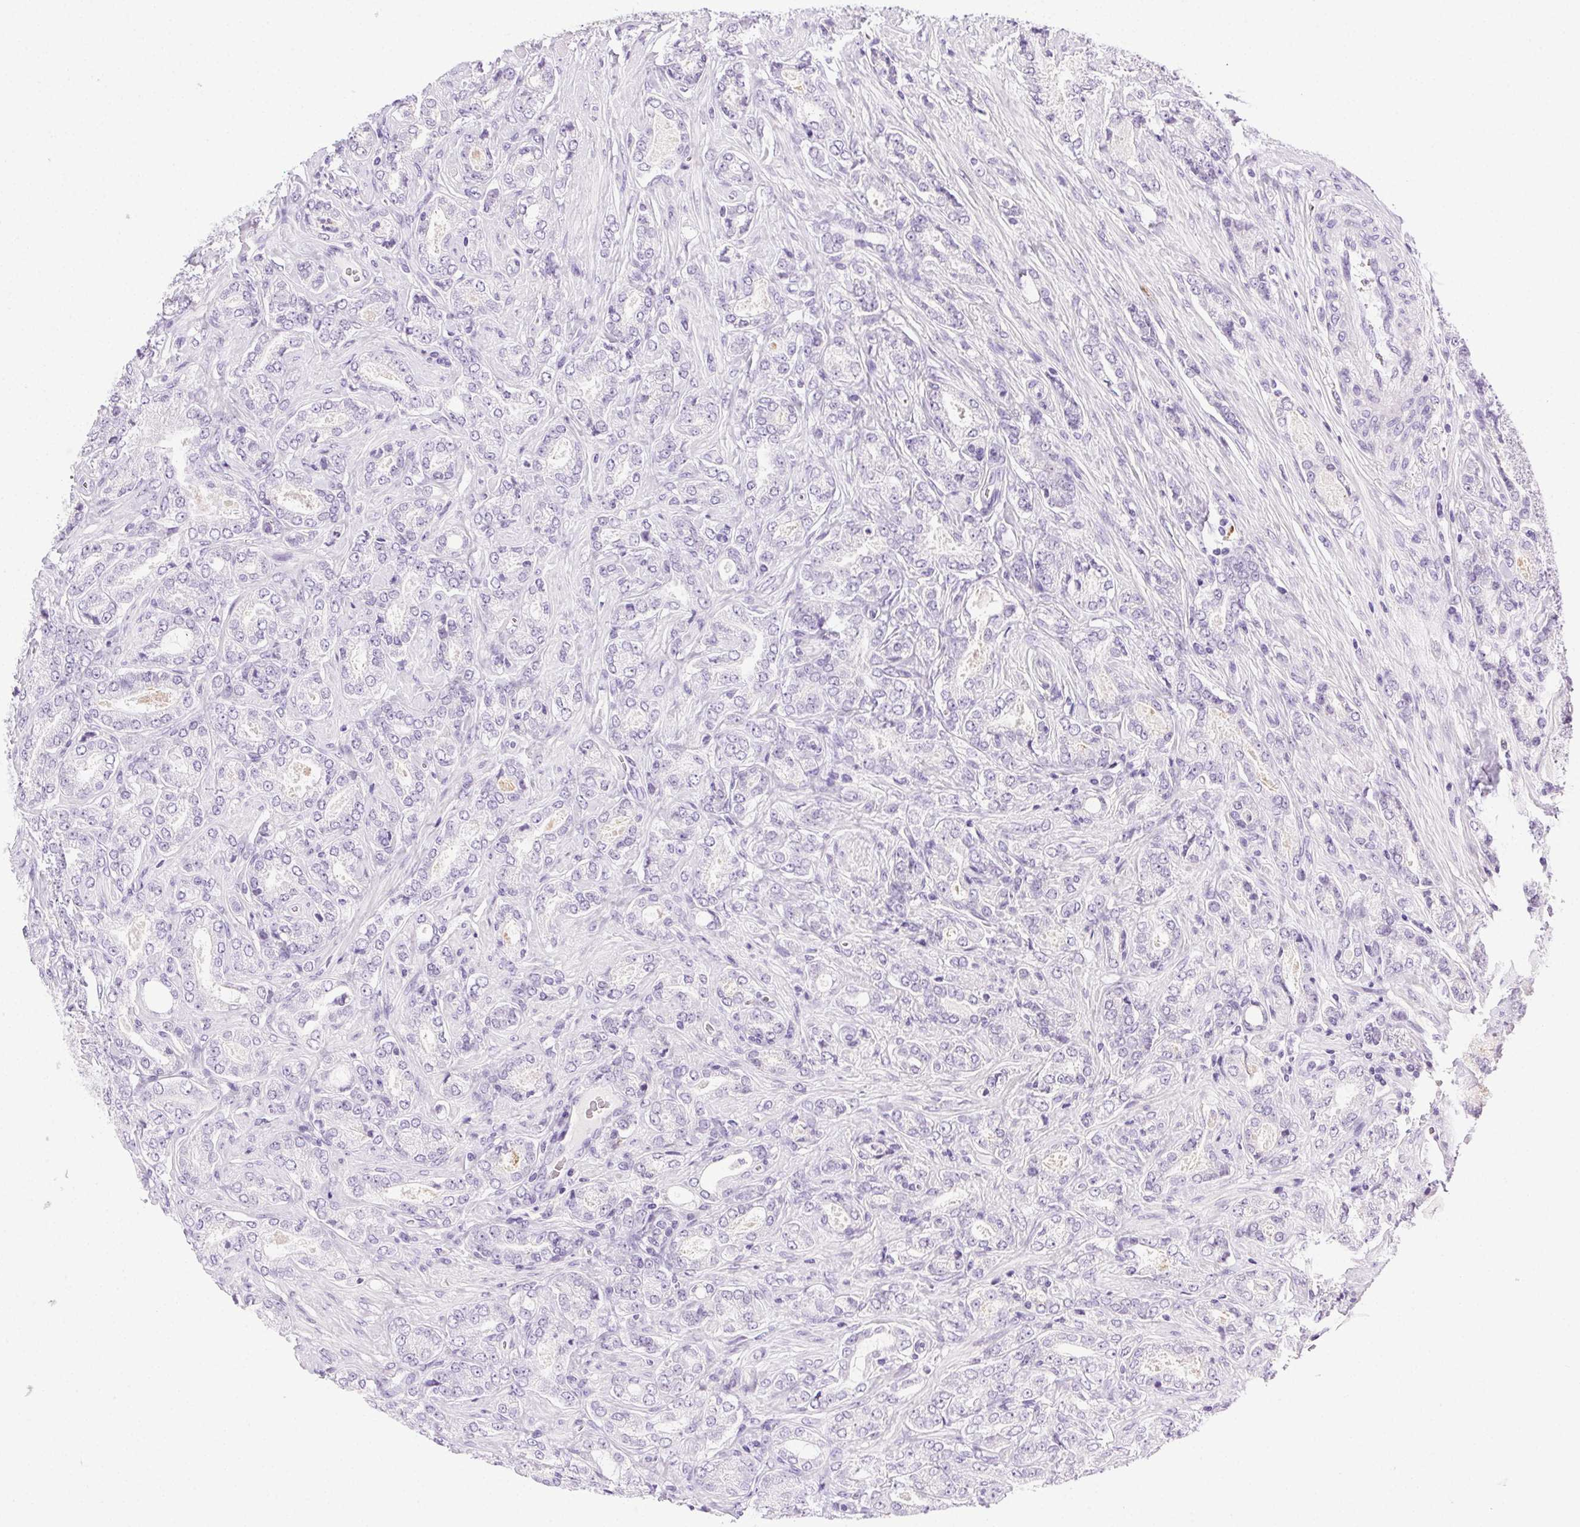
{"staining": {"intensity": "negative", "quantity": "none", "location": "none"}, "tissue": "prostate cancer", "cell_type": "Tumor cells", "image_type": "cancer", "snomed": [{"axis": "morphology", "description": "Adenocarcinoma, NOS"}, {"axis": "topography", "description": "Prostate"}], "caption": "Tumor cells are negative for protein expression in human prostate cancer (adenocarcinoma). (Stains: DAB immunohistochemistry (IHC) with hematoxylin counter stain, Microscopy: brightfield microscopy at high magnification).", "gene": "CLDN10", "patient": {"sex": "male", "age": 64}}